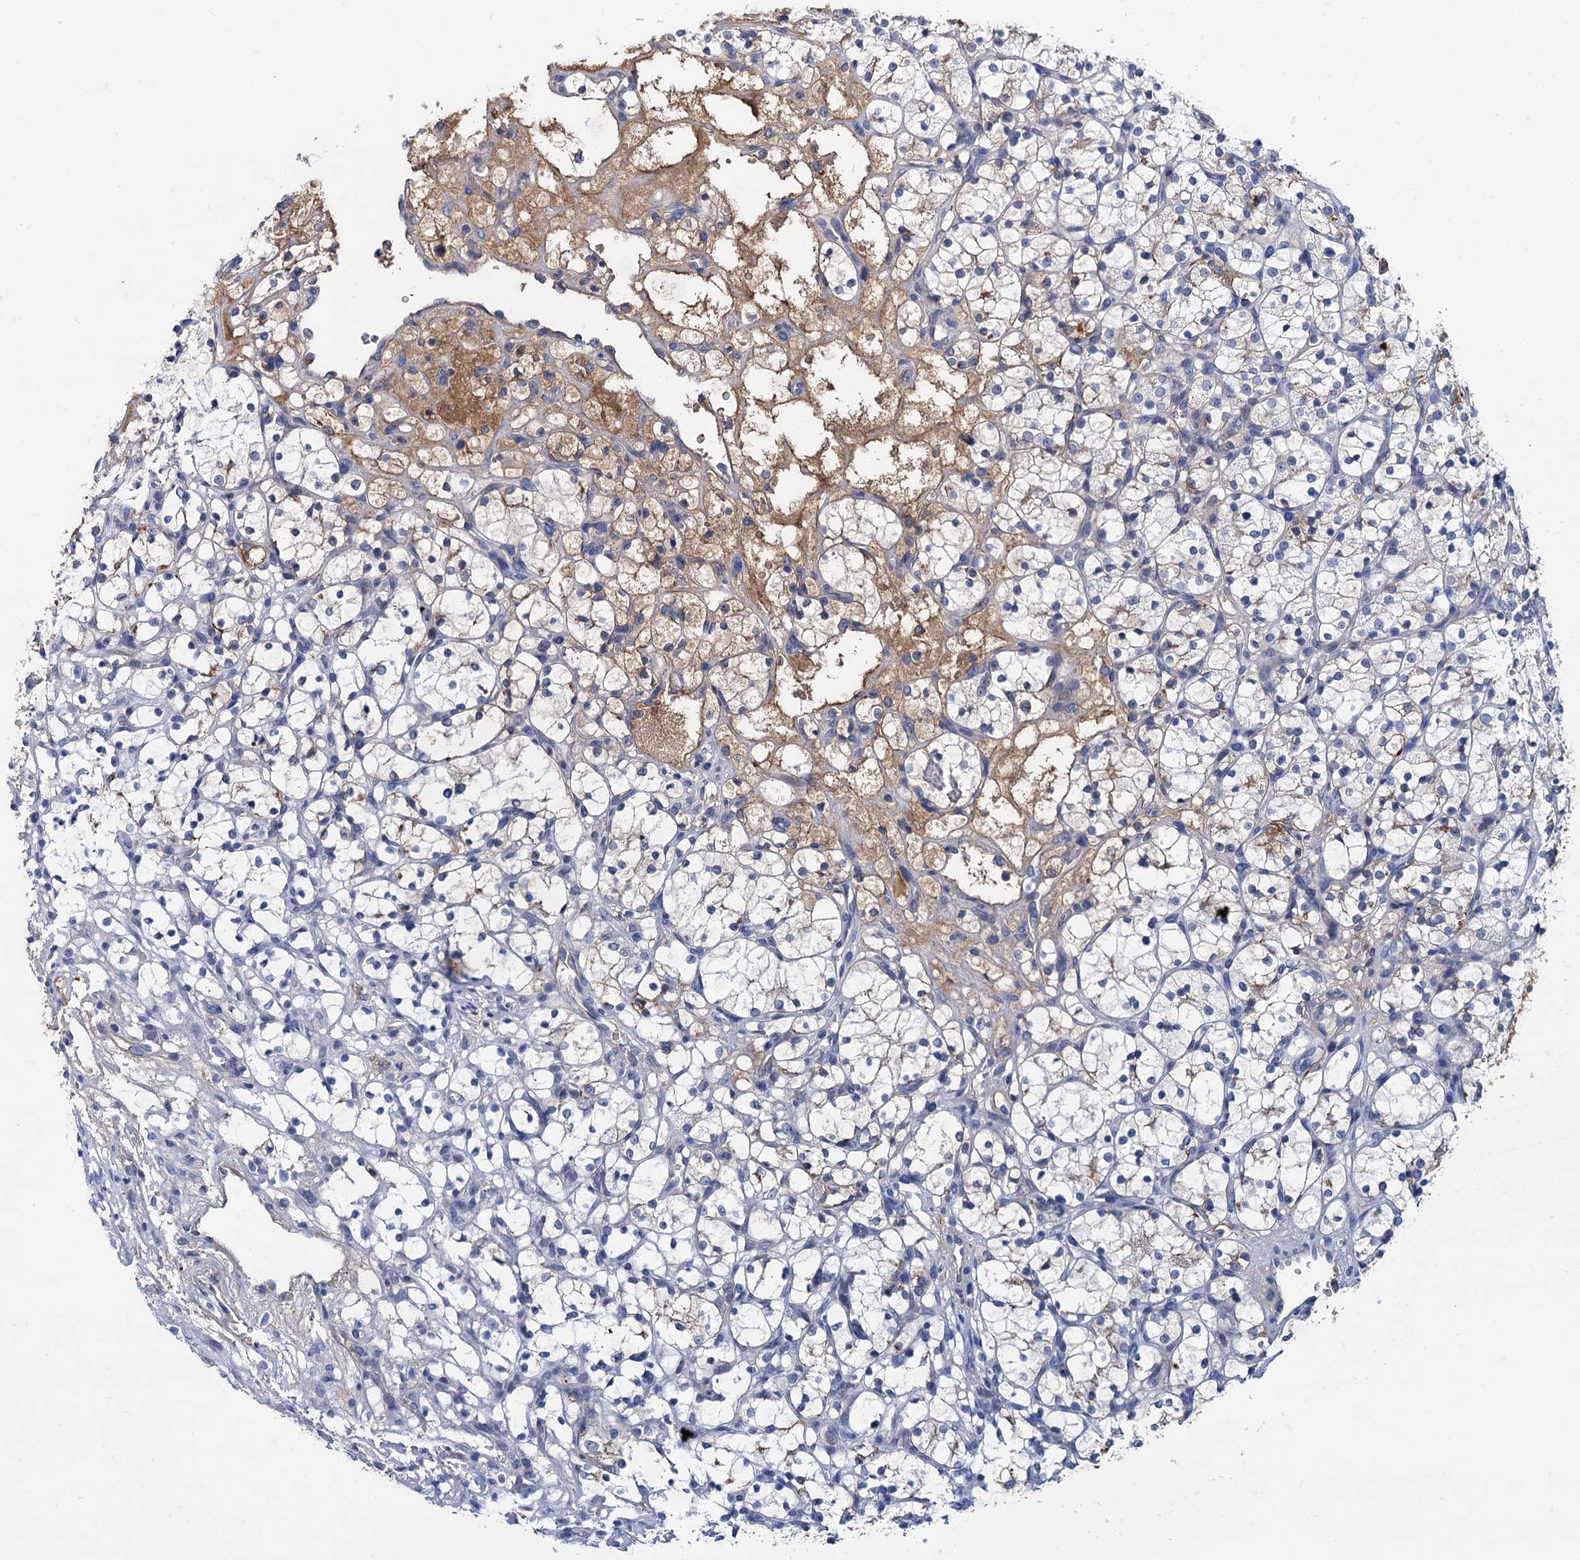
{"staining": {"intensity": "weak", "quantity": "<25%", "location": "cytoplasmic/membranous"}, "tissue": "renal cancer", "cell_type": "Tumor cells", "image_type": "cancer", "snomed": [{"axis": "morphology", "description": "Adenocarcinoma, NOS"}, {"axis": "topography", "description": "Kidney"}], "caption": "Immunohistochemistry of human adenocarcinoma (renal) shows no positivity in tumor cells.", "gene": "TMEM72", "patient": {"sex": "female", "age": 69}}